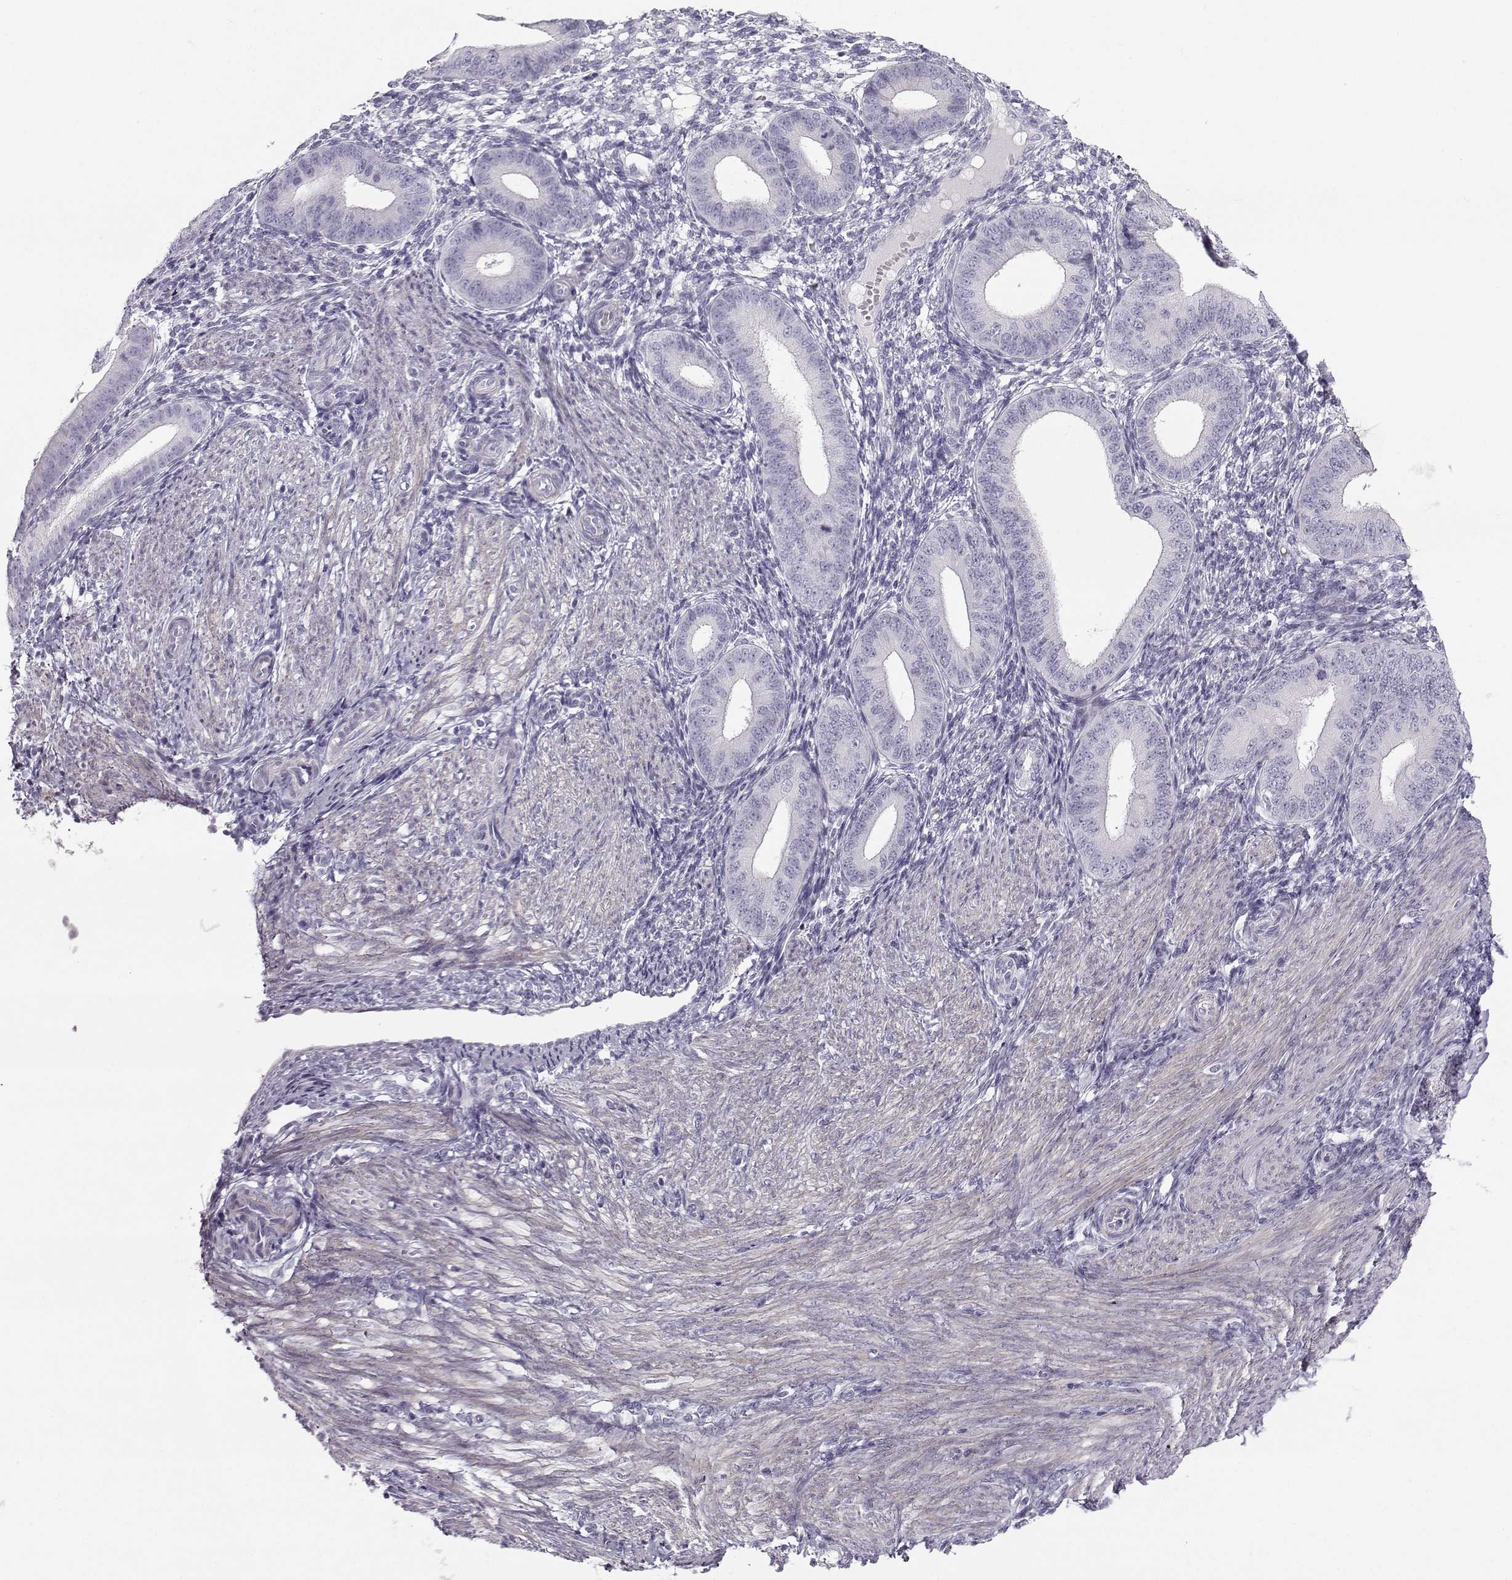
{"staining": {"intensity": "weak", "quantity": "25%-75%", "location": "cytoplasmic/membranous"}, "tissue": "endometrium", "cell_type": "Cells in endometrial stroma", "image_type": "normal", "snomed": [{"axis": "morphology", "description": "Normal tissue, NOS"}, {"axis": "topography", "description": "Endometrium"}], "caption": "Weak cytoplasmic/membranous staining for a protein is identified in approximately 25%-75% of cells in endometrial stroma of normal endometrium using IHC.", "gene": "CASR", "patient": {"sex": "female", "age": 39}}